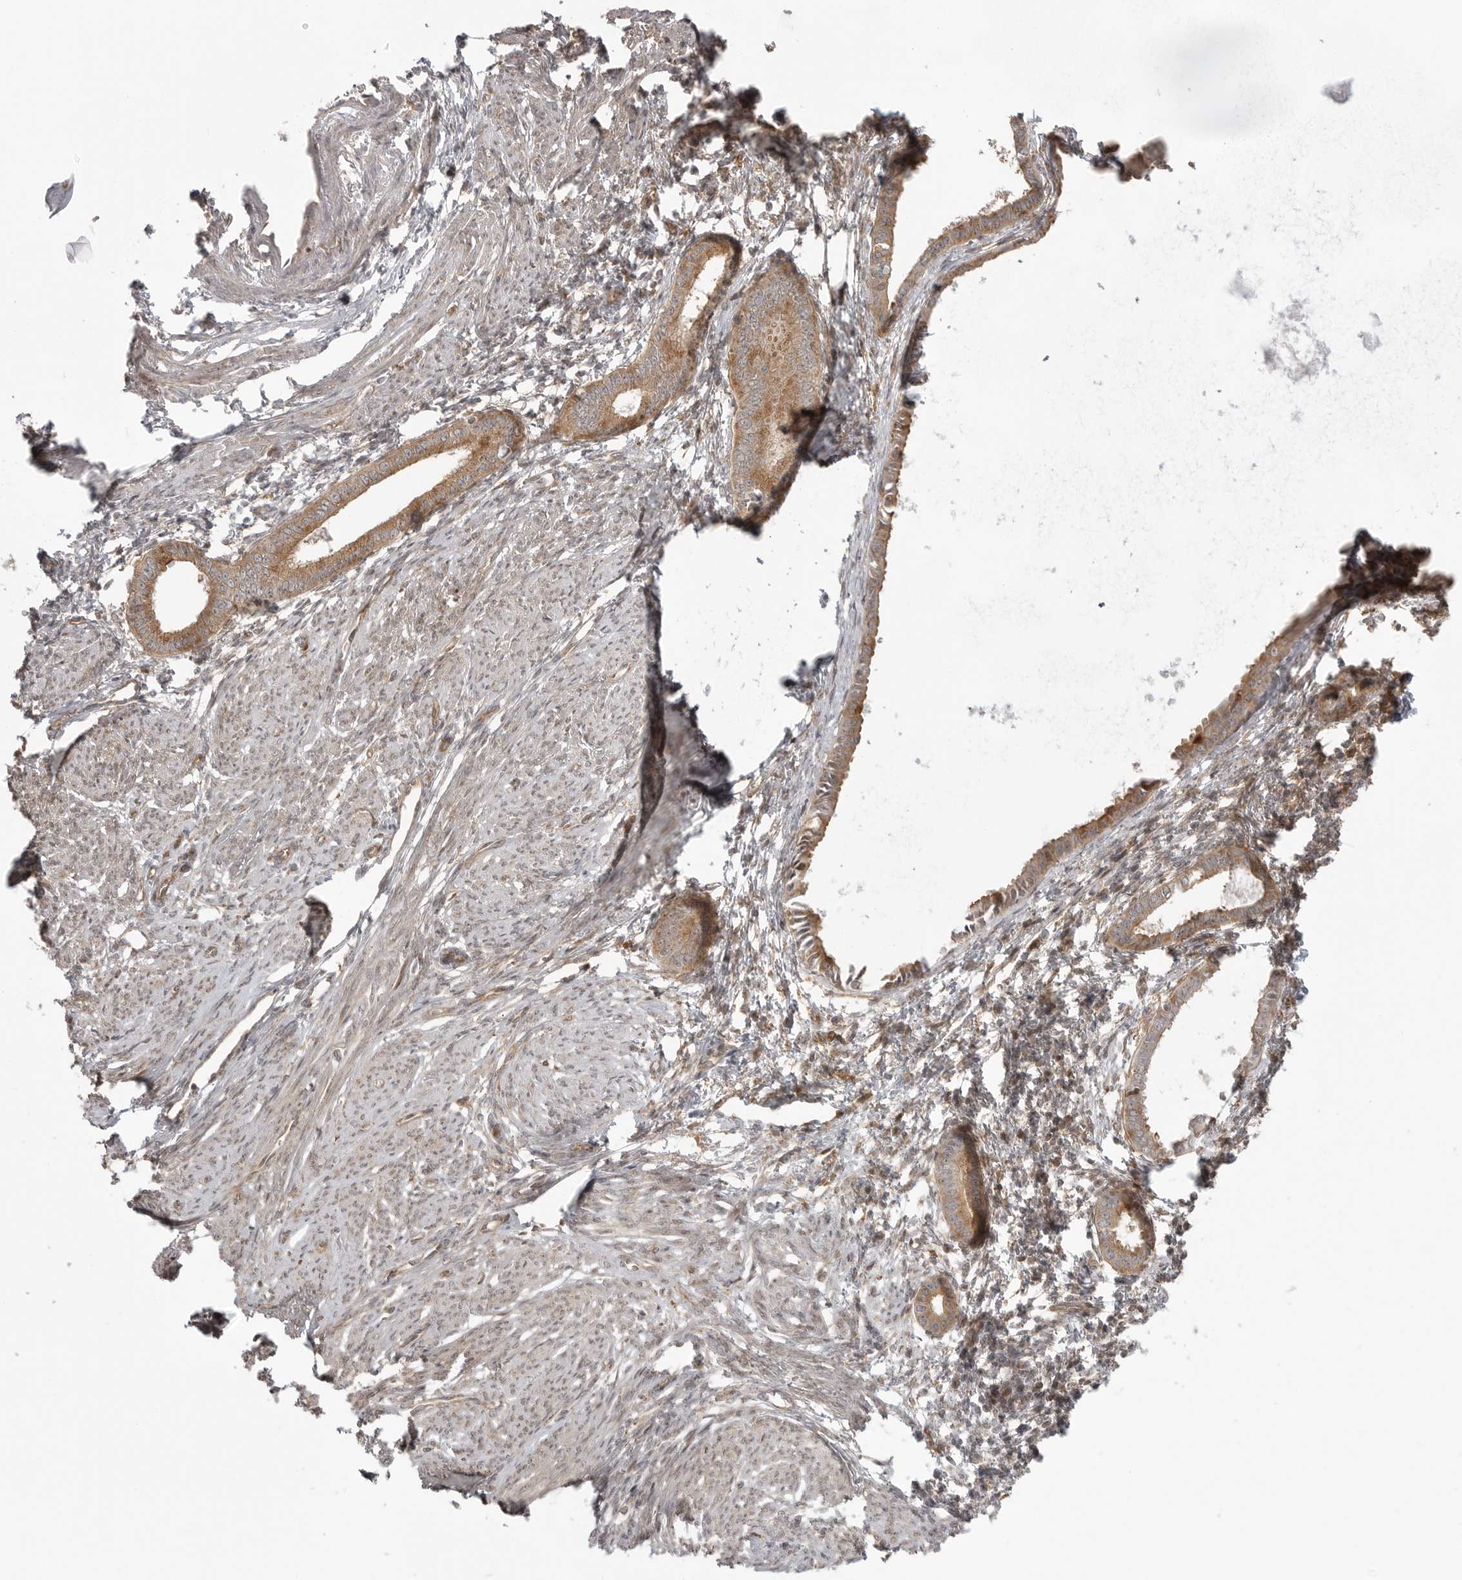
{"staining": {"intensity": "negative", "quantity": "none", "location": "none"}, "tissue": "endometrium", "cell_type": "Cells in endometrial stroma", "image_type": "normal", "snomed": [{"axis": "morphology", "description": "Normal tissue, NOS"}, {"axis": "topography", "description": "Endometrium"}], "caption": "Immunohistochemistry (IHC) image of normal endometrium: human endometrium stained with DAB (3,3'-diaminobenzidine) exhibits no significant protein positivity in cells in endometrial stroma.", "gene": "FAT3", "patient": {"sex": "female", "age": 56}}